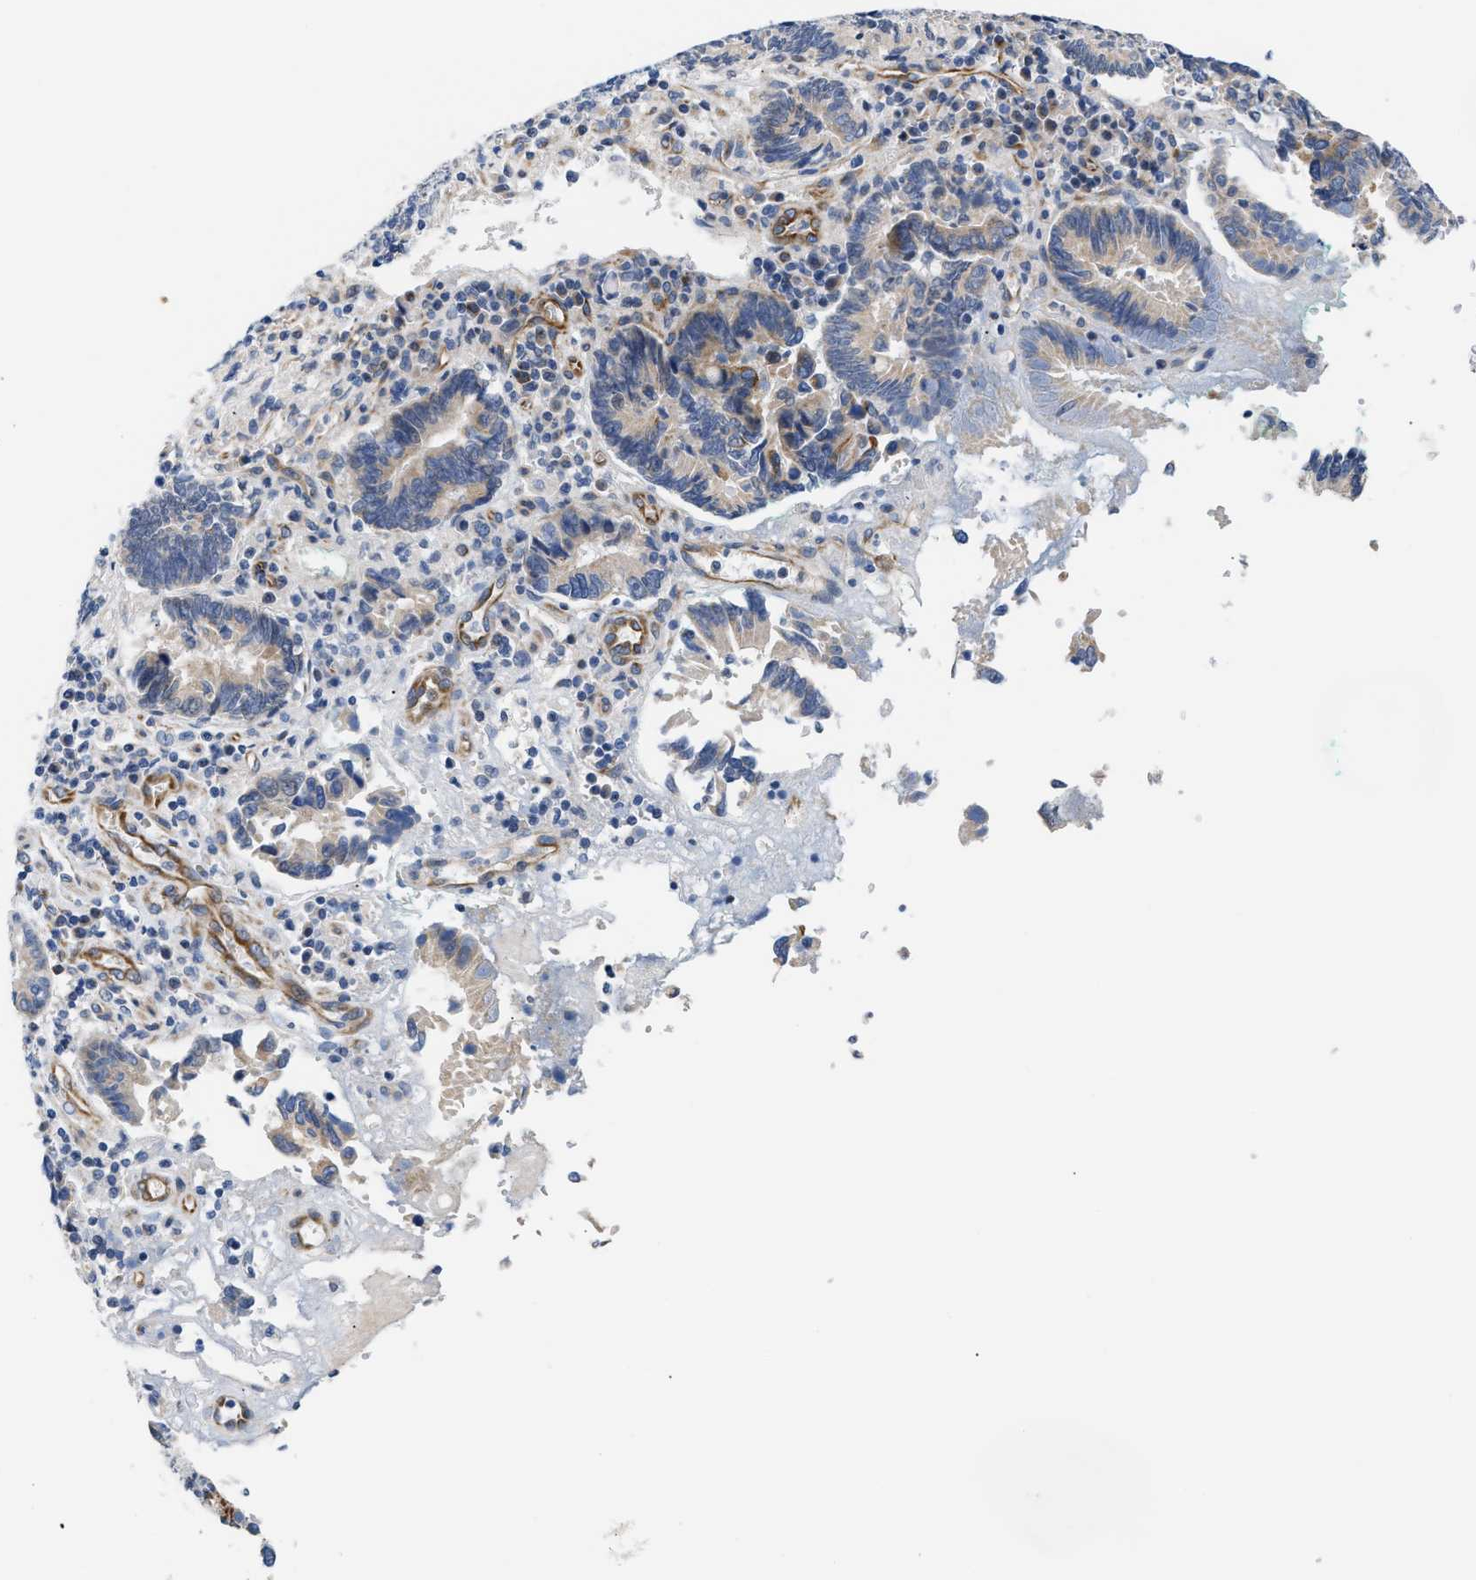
{"staining": {"intensity": "moderate", "quantity": "<25%", "location": "cytoplasmic/membranous"}, "tissue": "pancreatic cancer", "cell_type": "Tumor cells", "image_type": "cancer", "snomed": [{"axis": "morphology", "description": "Adenocarcinoma, NOS"}, {"axis": "topography", "description": "Pancreas"}], "caption": "An image showing moderate cytoplasmic/membranous positivity in about <25% of tumor cells in pancreatic cancer, as visualized by brown immunohistochemical staining.", "gene": "TFPI", "patient": {"sex": "female", "age": 70}}